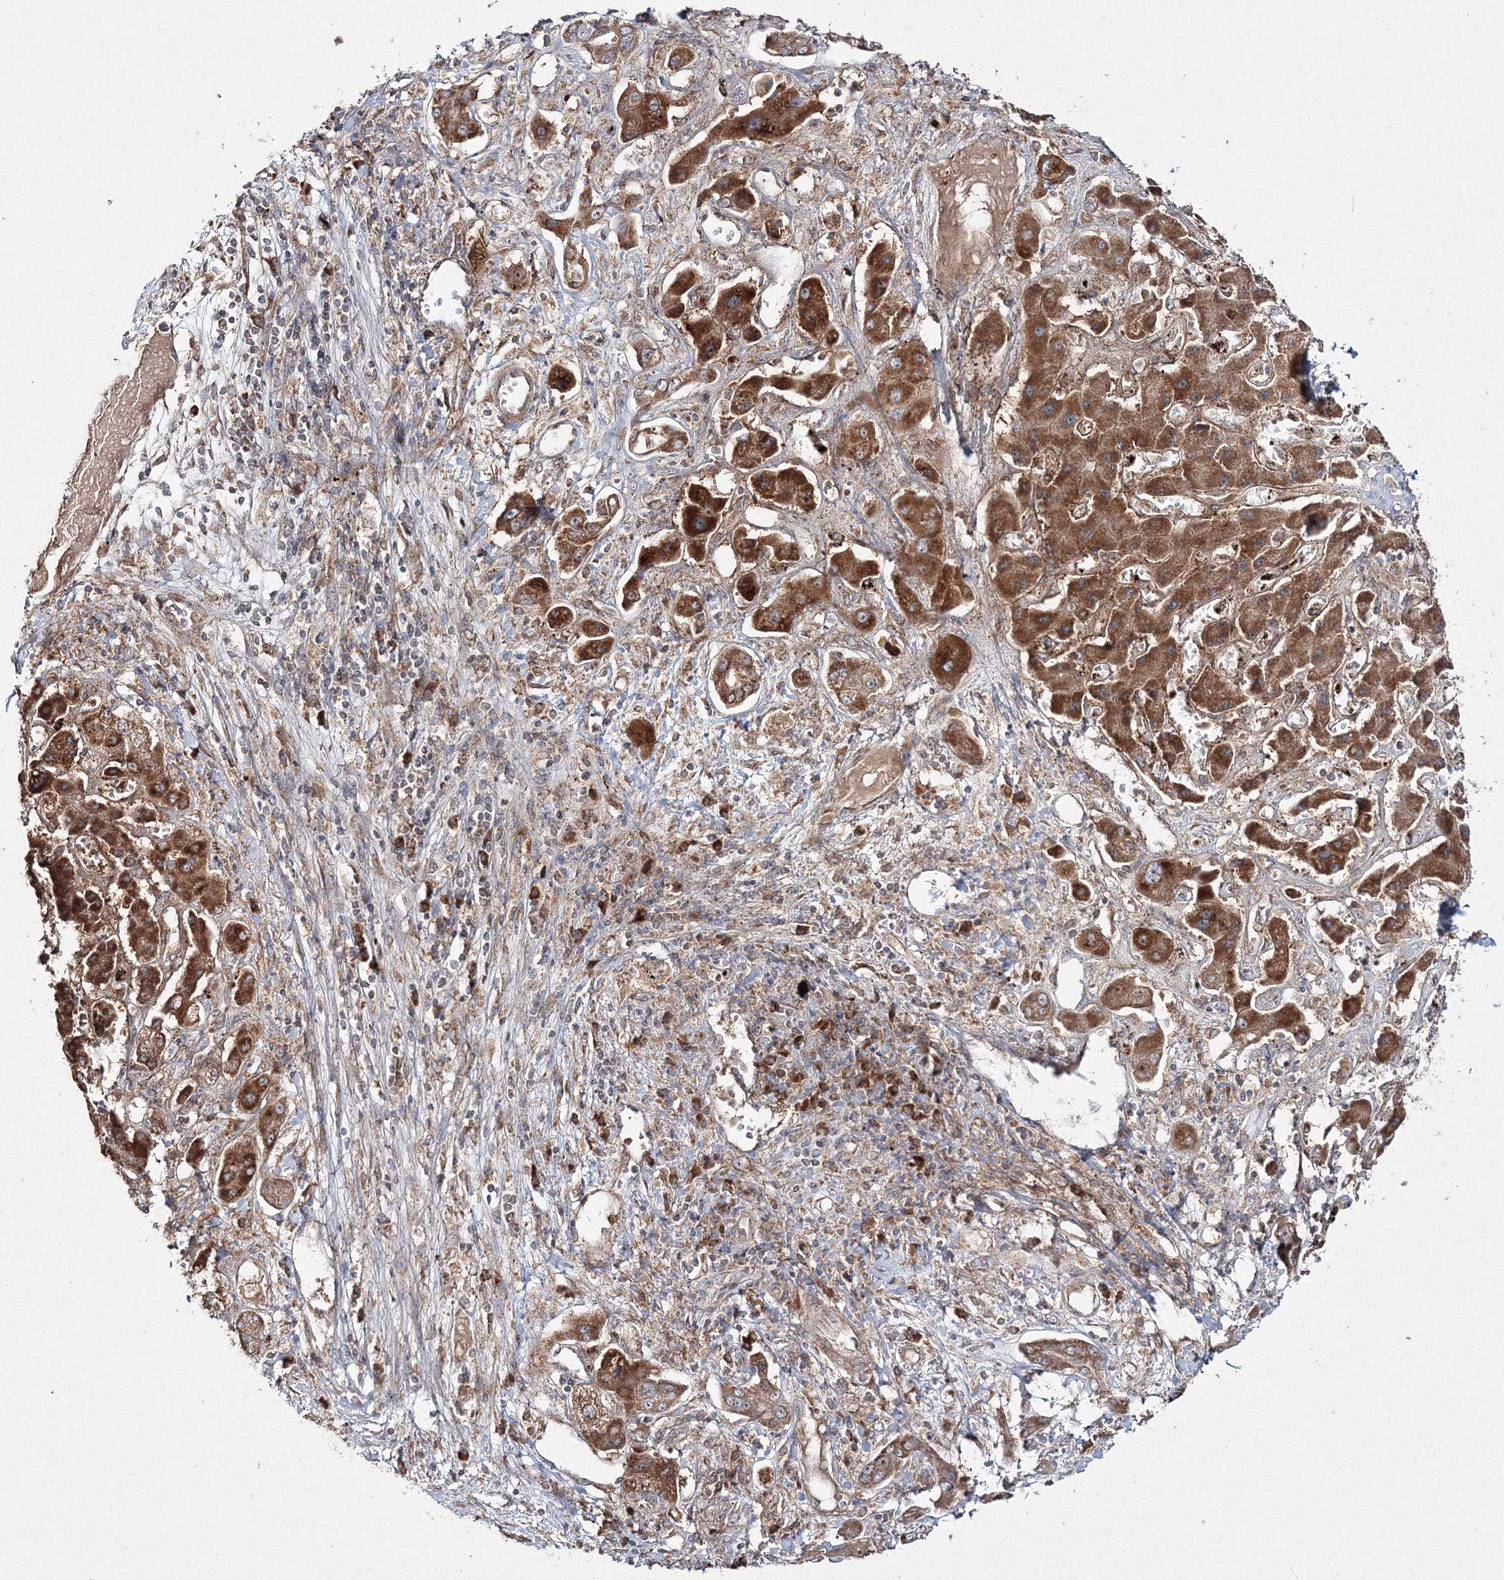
{"staining": {"intensity": "strong", "quantity": ">75%", "location": "cytoplasmic/membranous"}, "tissue": "liver cancer", "cell_type": "Tumor cells", "image_type": "cancer", "snomed": [{"axis": "morphology", "description": "Cholangiocarcinoma"}, {"axis": "topography", "description": "Liver"}], "caption": "Liver cancer (cholangiocarcinoma) was stained to show a protein in brown. There is high levels of strong cytoplasmic/membranous positivity in about >75% of tumor cells.", "gene": "PEX13", "patient": {"sex": "male", "age": 67}}